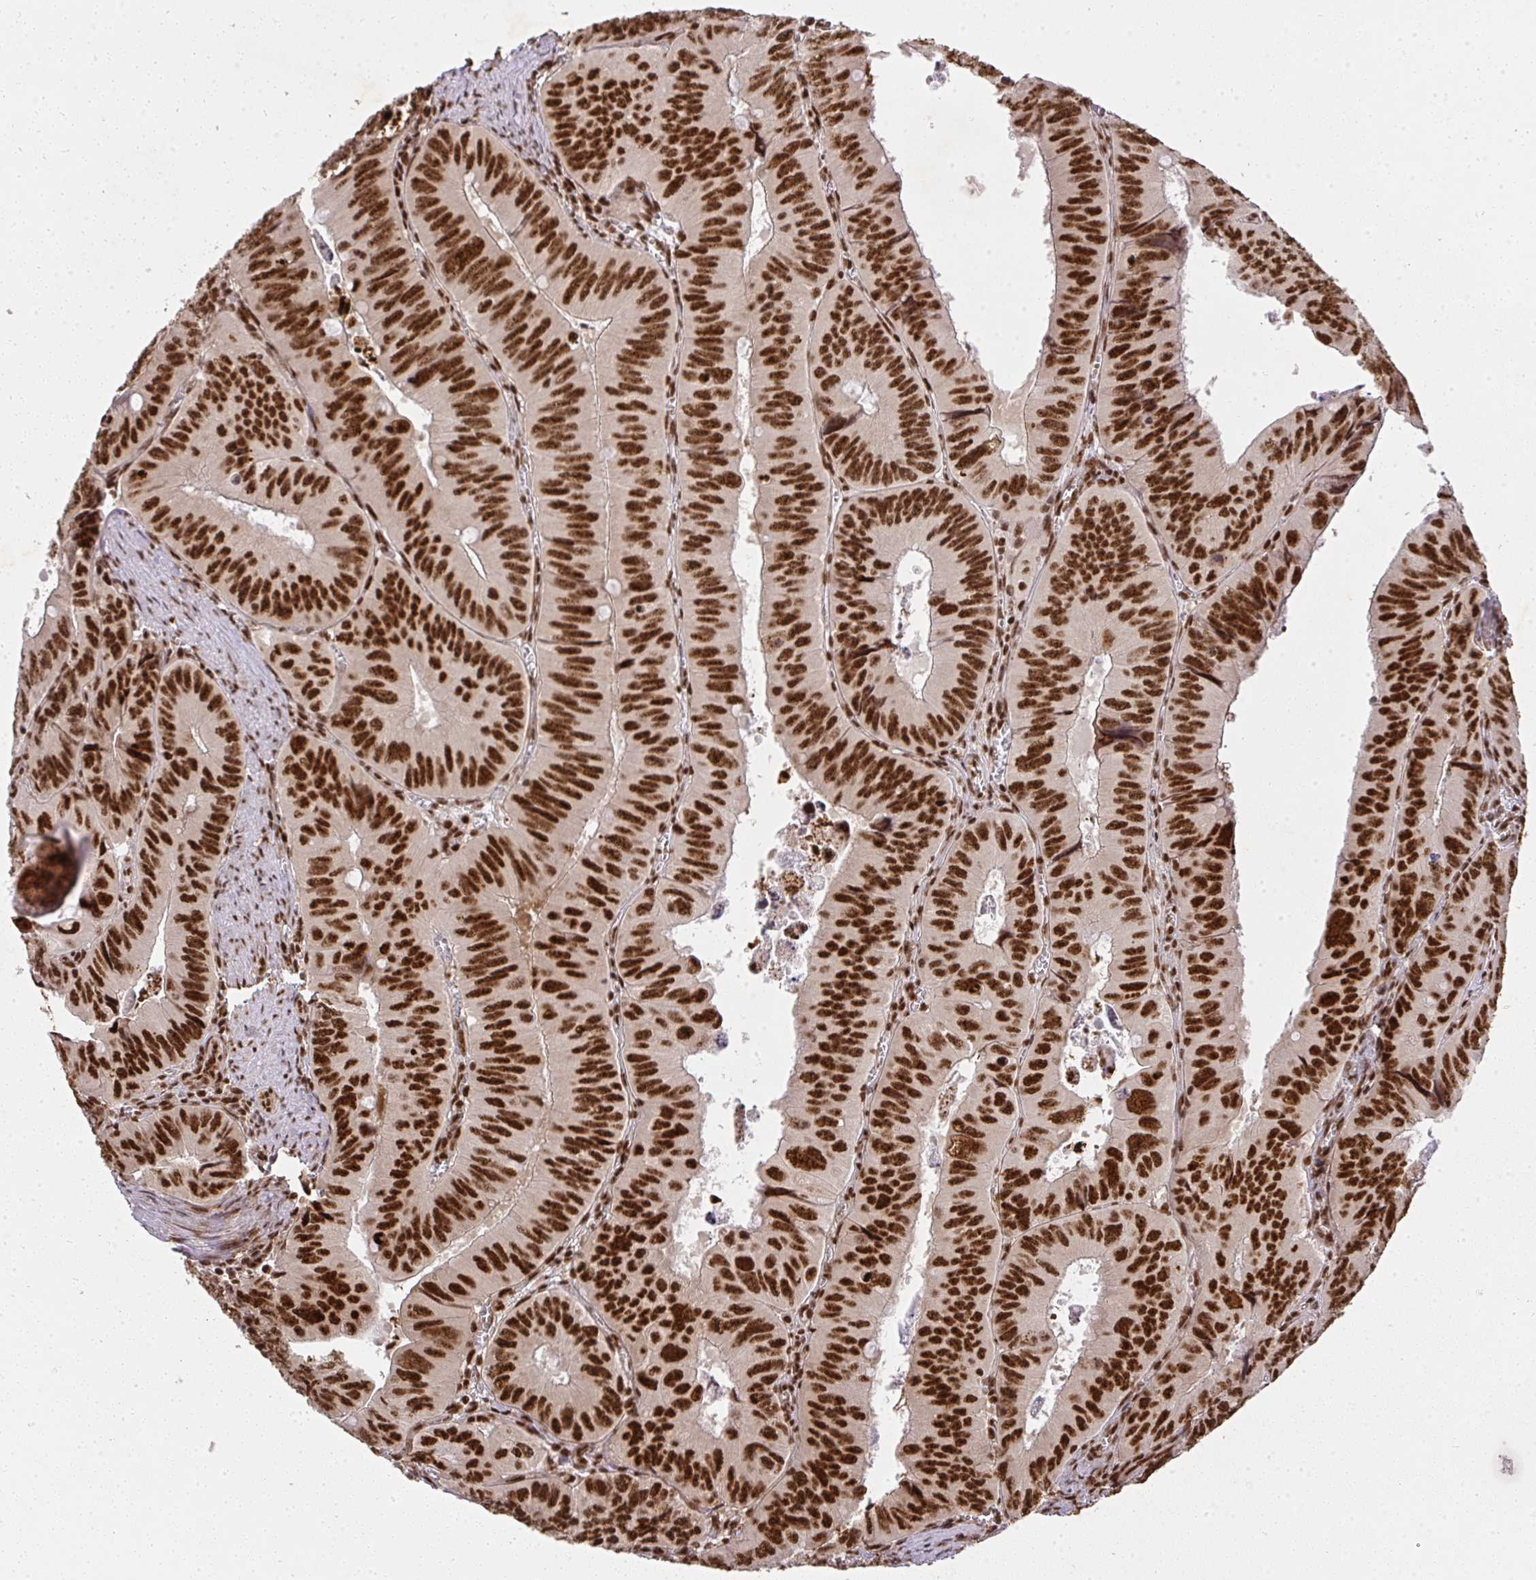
{"staining": {"intensity": "strong", "quantity": ">75%", "location": "nuclear"}, "tissue": "colorectal cancer", "cell_type": "Tumor cells", "image_type": "cancer", "snomed": [{"axis": "morphology", "description": "Adenocarcinoma, NOS"}, {"axis": "topography", "description": "Colon"}], "caption": "High-power microscopy captured an IHC micrograph of adenocarcinoma (colorectal), revealing strong nuclear staining in about >75% of tumor cells.", "gene": "U2AF1", "patient": {"sex": "female", "age": 84}}